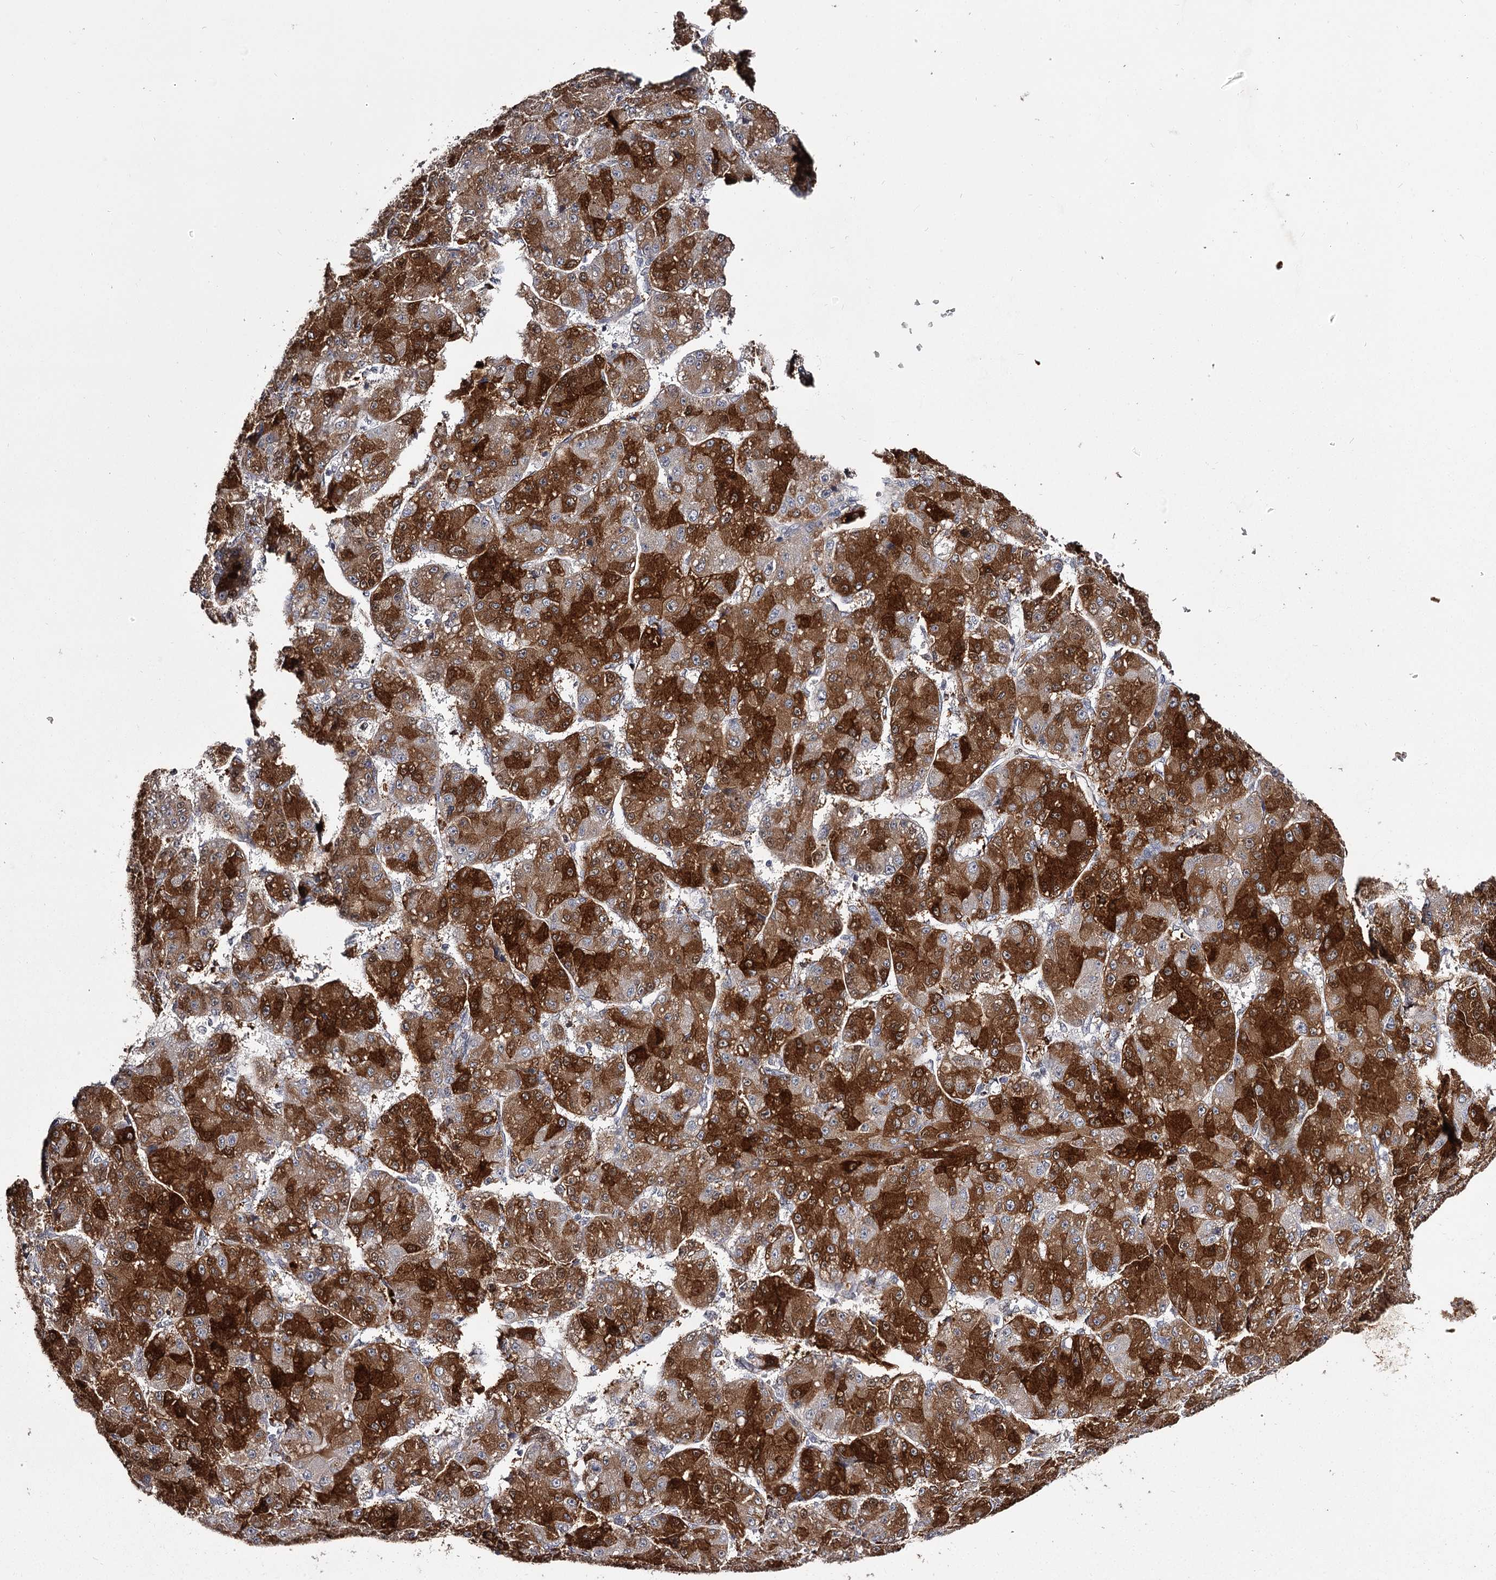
{"staining": {"intensity": "strong", "quantity": "25%-75%", "location": "cytoplasmic/membranous"}, "tissue": "liver cancer", "cell_type": "Tumor cells", "image_type": "cancer", "snomed": [{"axis": "morphology", "description": "Carcinoma, Hepatocellular, NOS"}, {"axis": "topography", "description": "Liver"}], "caption": "High-power microscopy captured an immunohistochemistry (IHC) photomicrograph of liver cancer (hepatocellular carcinoma), revealing strong cytoplasmic/membranous expression in about 25%-75% of tumor cells.", "gene": "SLC32A1", "patient": {"sex": "male", "age": 67}}